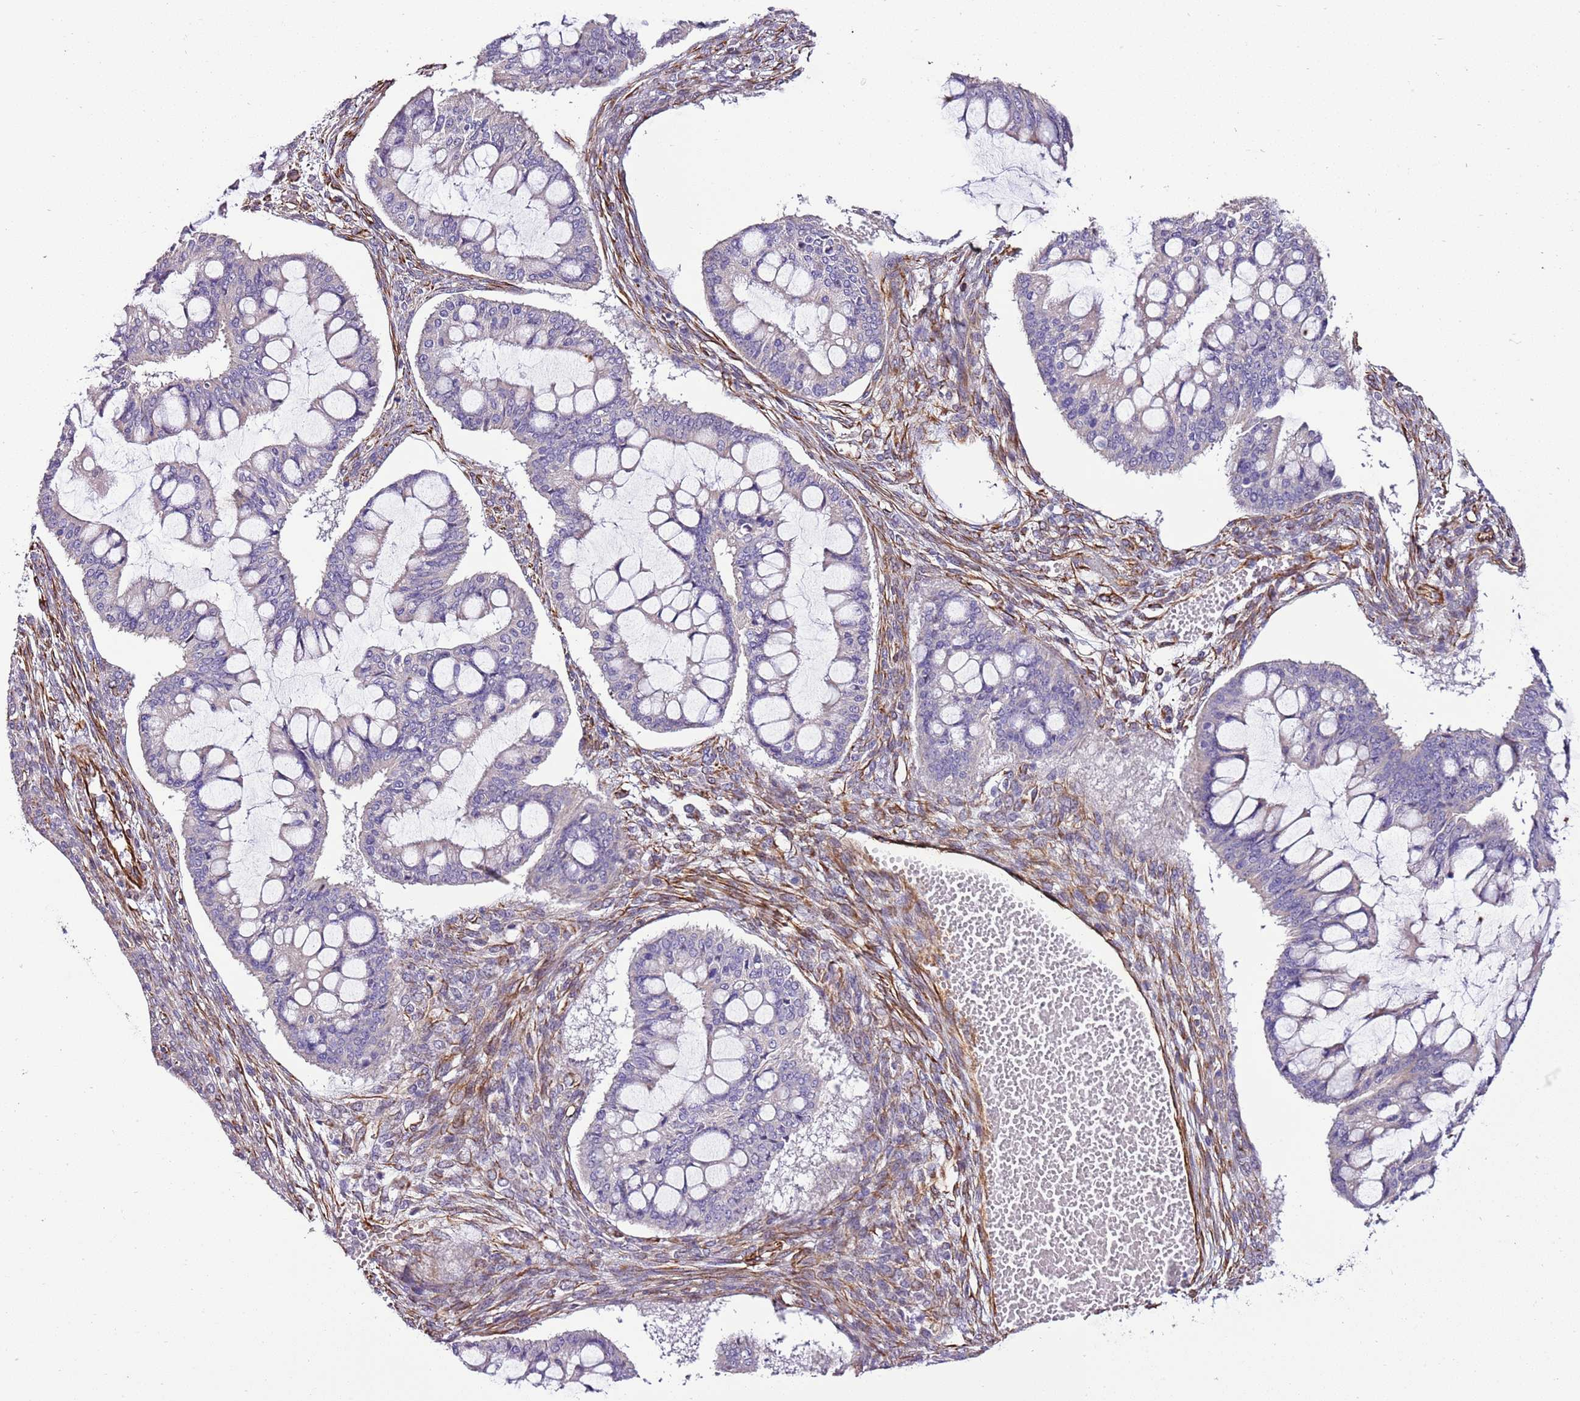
{"staining": {"intensity": "negative", "quantity": "none", "location": "none"}, "tissue": "ovarian cancer", "cell_type": "Tumor cells", "image_type": "cancer", "snomed": [{"axis": "morphology", "description": "Cystadenocarcinoma, mucinous, NOS"}, {"axis": "topography", "description": "Ovary"}], "caption": "Tumor cells show no significant protein expression in mucinous cystadenocarcinoma (ovarian).", "gene": "ZNF786", "patient": {"sex": "female", "age": 73}}